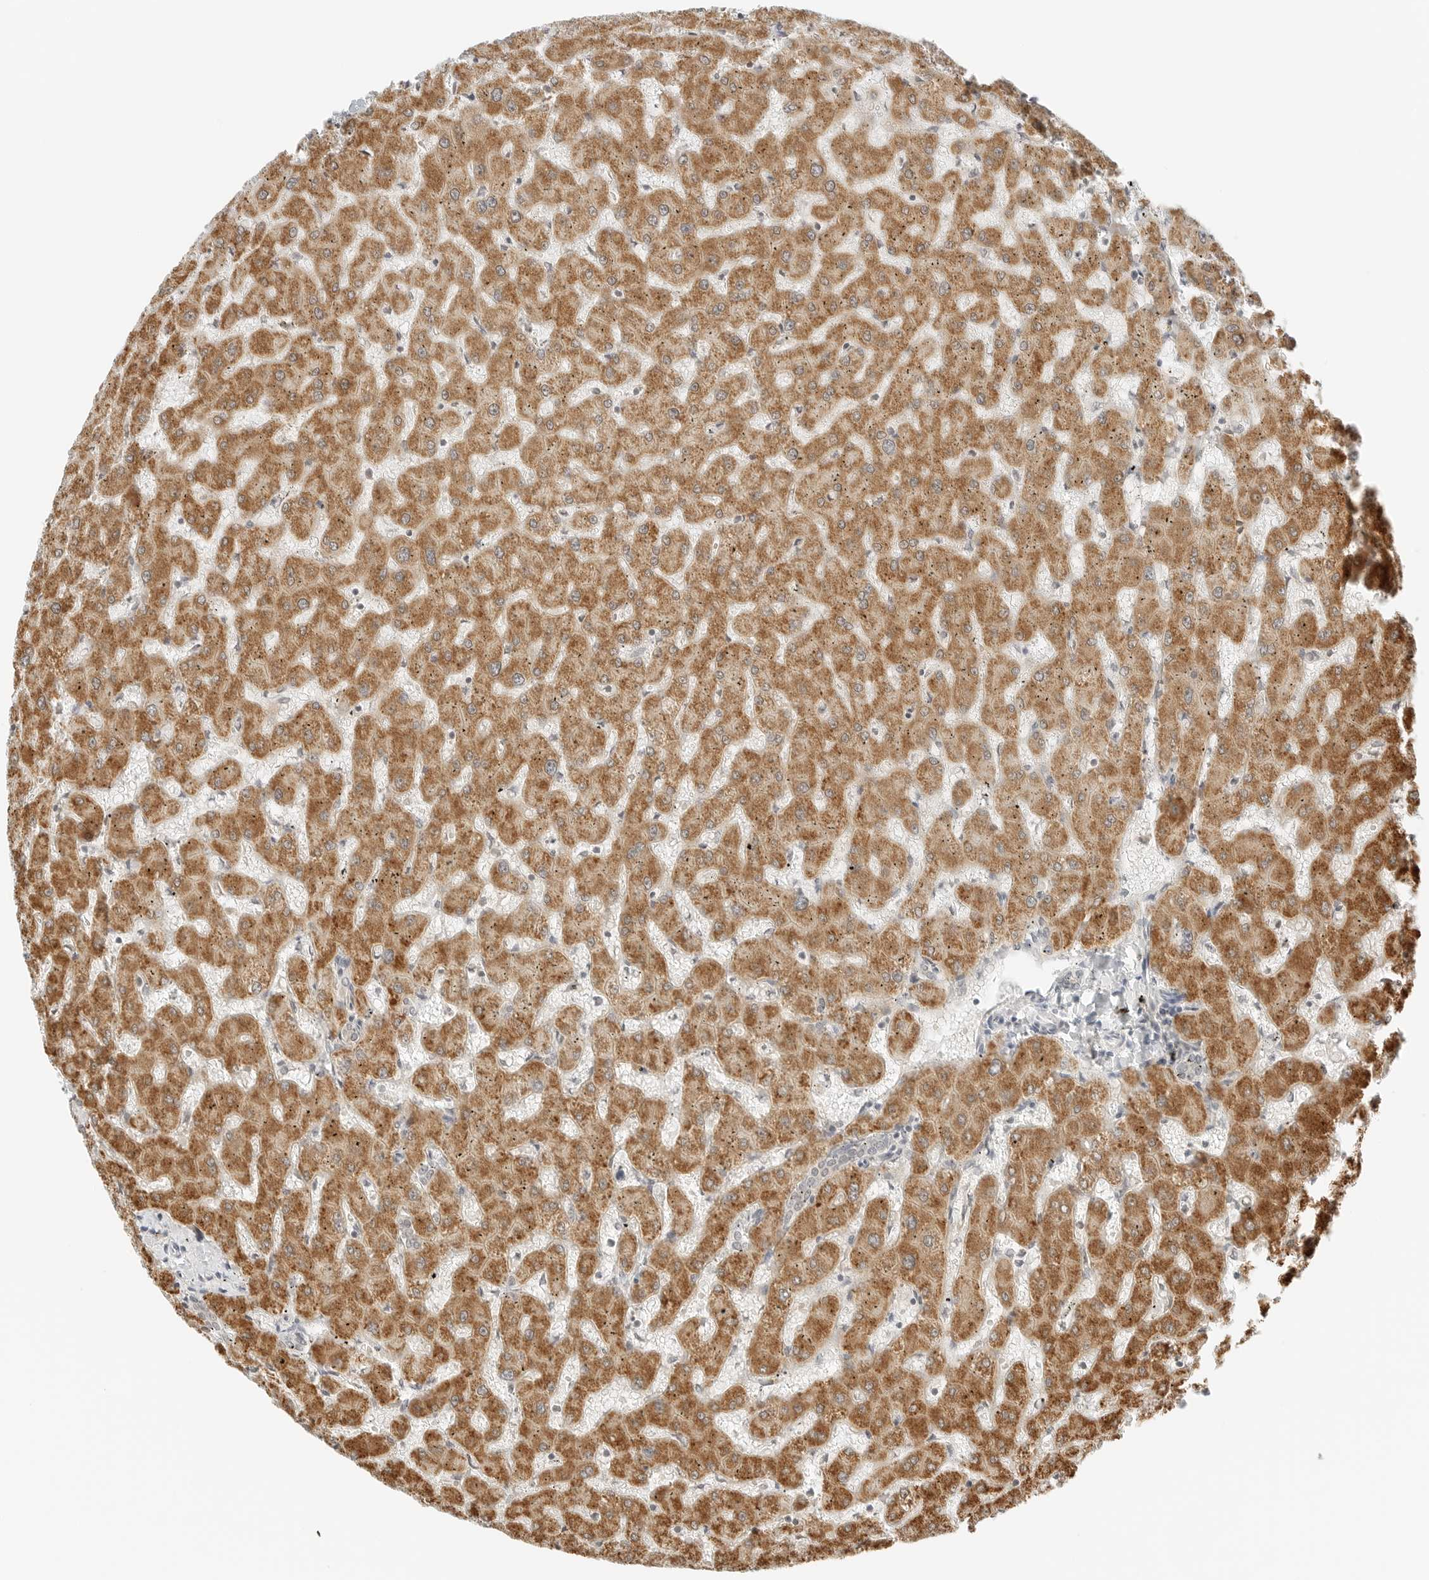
{"staining": {"intensity": "weak", "quantity": "<25%", "location": "cytoplasmic/membranous"}, "tissue": "liver", "cell_type": "Cholangiocytes", "image_type": "normal", "snomed": [{"axis": "morphology", "description": "Normal tissue, NOS"}, {"axis": "topography", "description": "Liver"}], "caption": "High magnification brightfield microscopy of unremarkable liver stained with DAB (3,3'-diaminobenzidine) (brown) and counterstained with hematoxylin (blue): cholangiocytes show no significant staining. (Stains: DAB IHC with hematoxylin counter stain, Microscopy: brightfield microscopy at high magnification).", "gene": "IQCC", "patient": {"sex": "female", "age": 63}}